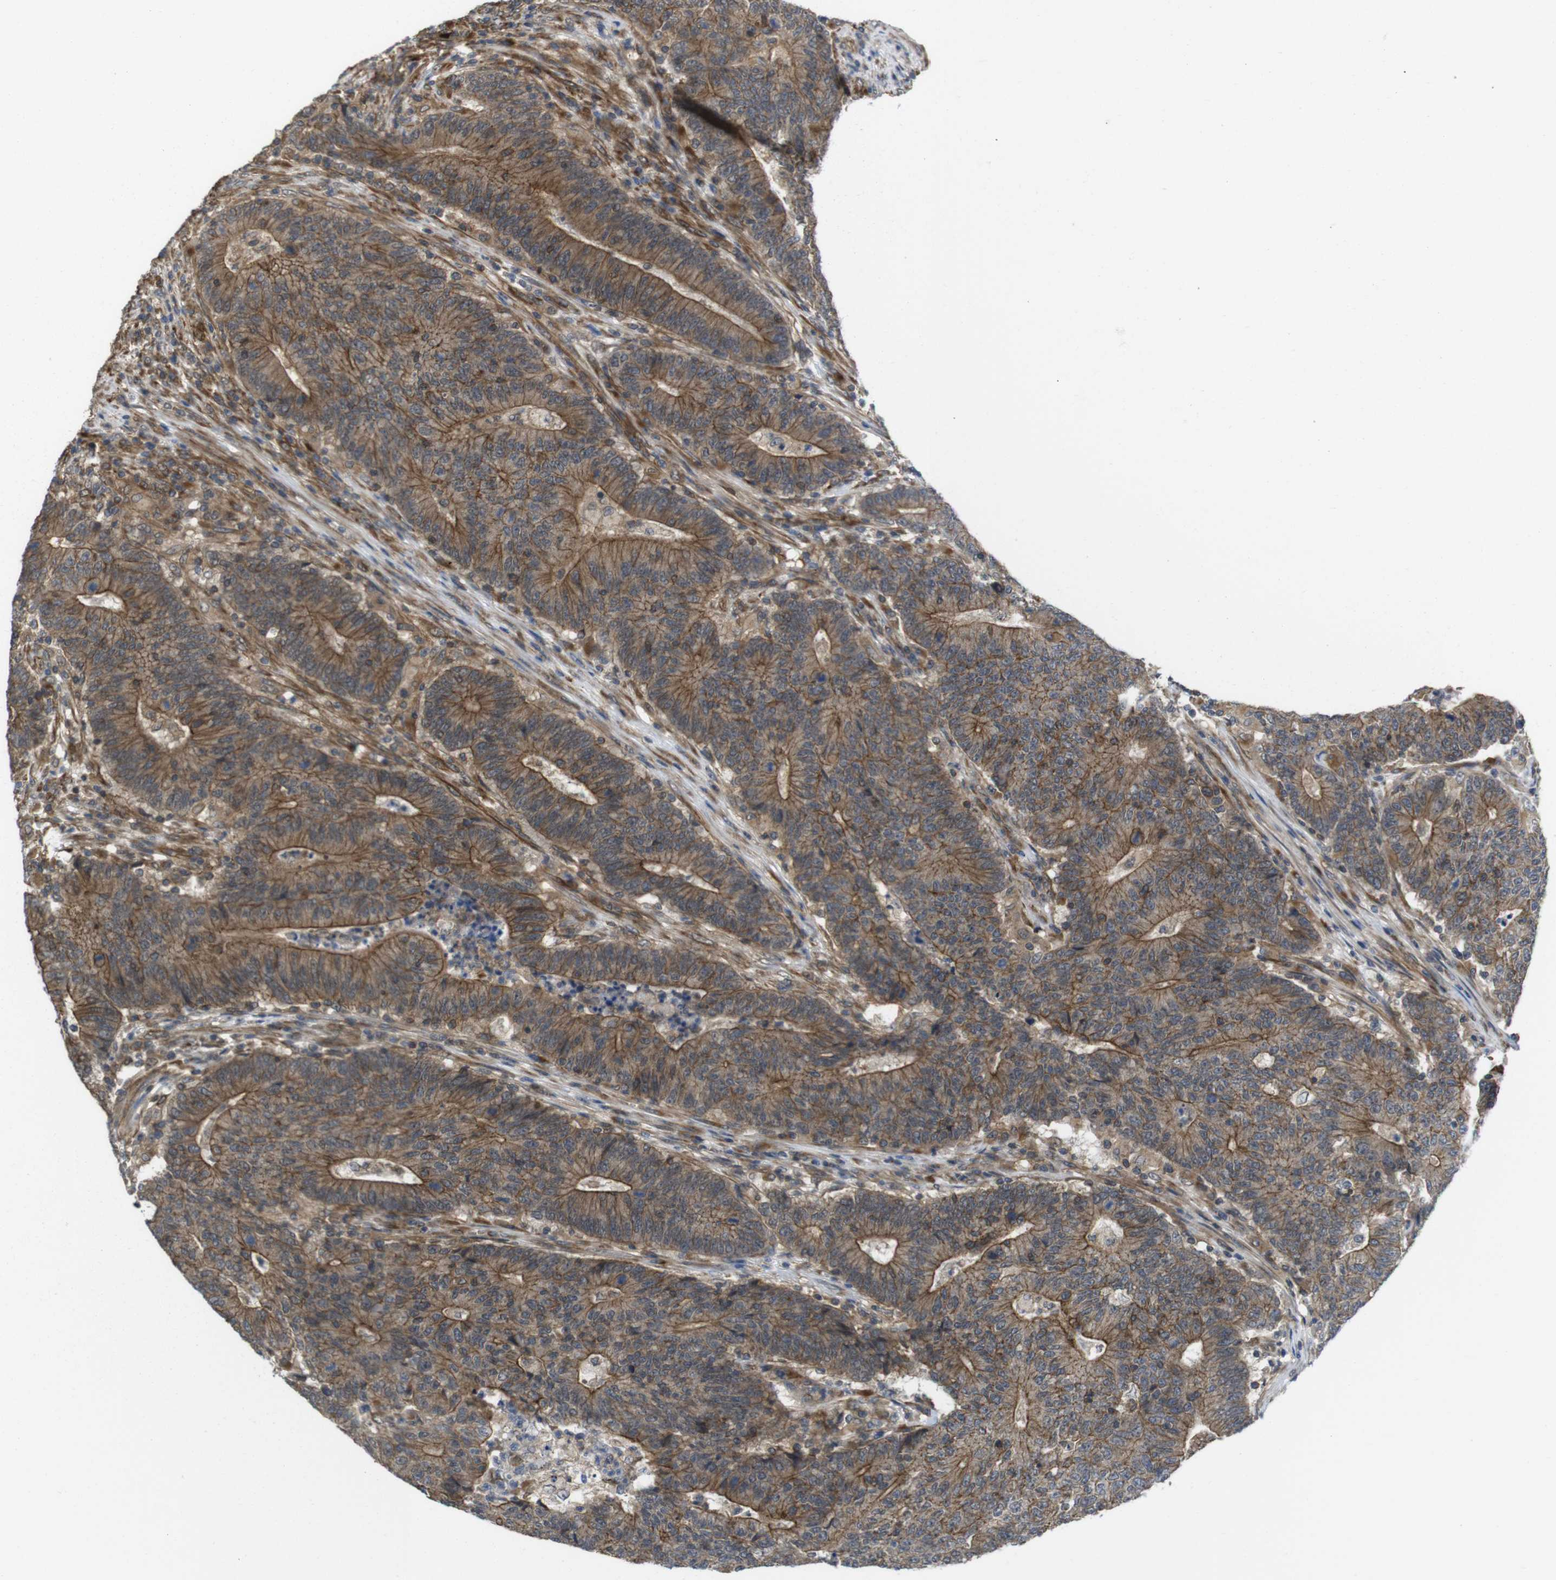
{"staining": {"intensity": "moderate", "quantity": ">75%", "location": "cytoplasmic/membranous"}, "tissue": "colorectal cancer", "cell_type": "Tumor cells", "image_type": "cancer", "snomed": [{"axis": "morphology", "description": "Normal tissue, NOS"}, {"axis": "morphology", "description": "Adenocarcinoma, NOS"}, {"axis": "topography", "description": "Colon"}], "caption": "Adenocarcinoma (colorectal) stained with a brown dye demonstrates moderate cytoplasmic/membranous positive staining in about >75% of tumor cells.", "gene": "ZDHHC5", "patient": {"sex": "female", "age": 75}}